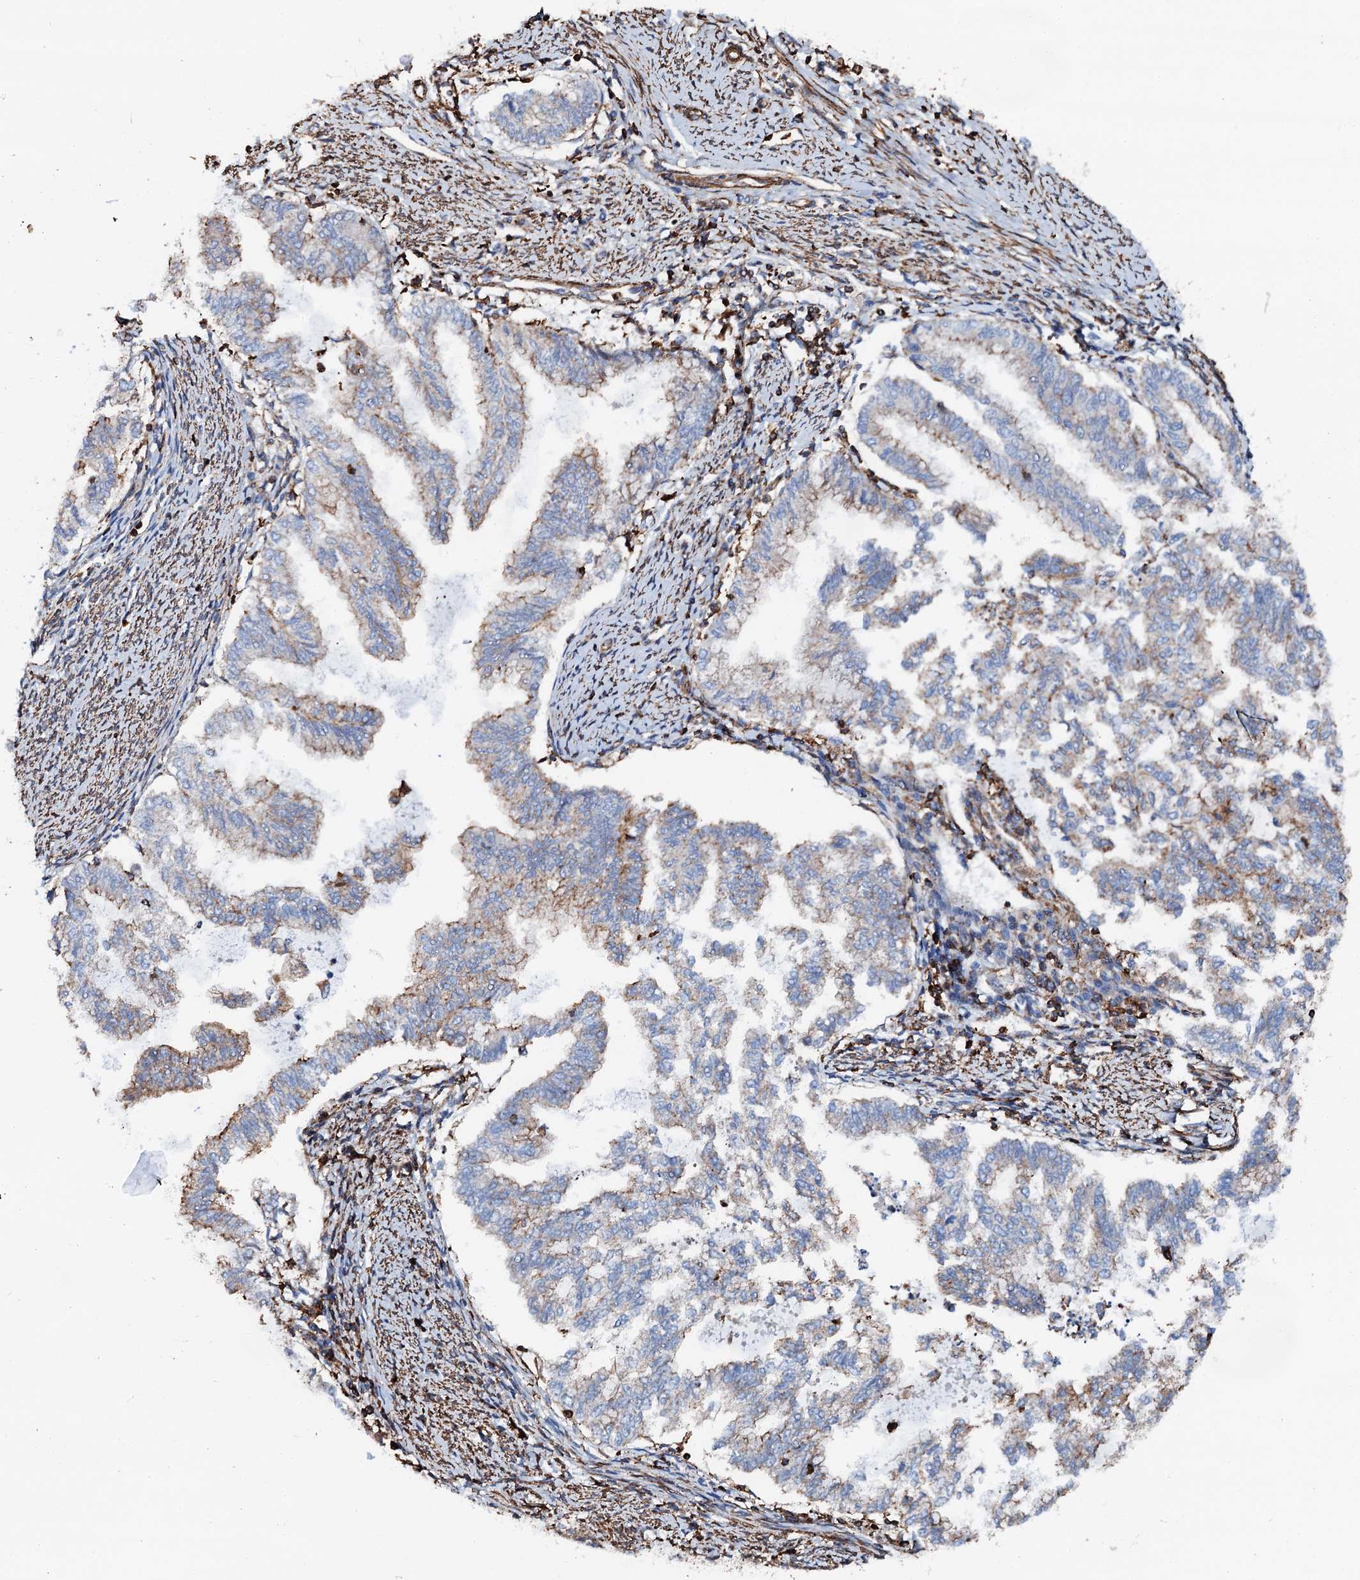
{"staining": {"intensity": "weak", "quantity": "<25%", "location": "cytoplasmic/membranous"}, "tissue": "endometrial cancer", "cell_type": "Tumor cells", "image_type": "cancer", "snomed": [{"axis": "morphology", "description": "Adenocarcinoma, NOS"}, {"axis": "topography", "description": "Endometrium"}], "caption": "An immunohistochemistry (IHC) image of endometrial adenocarcinoma is shown. There is no staining in tumor cells of endometrial adenocarcinoma.", "gene": "INTS10", "patient": {"sex": "female", "age": 79}}